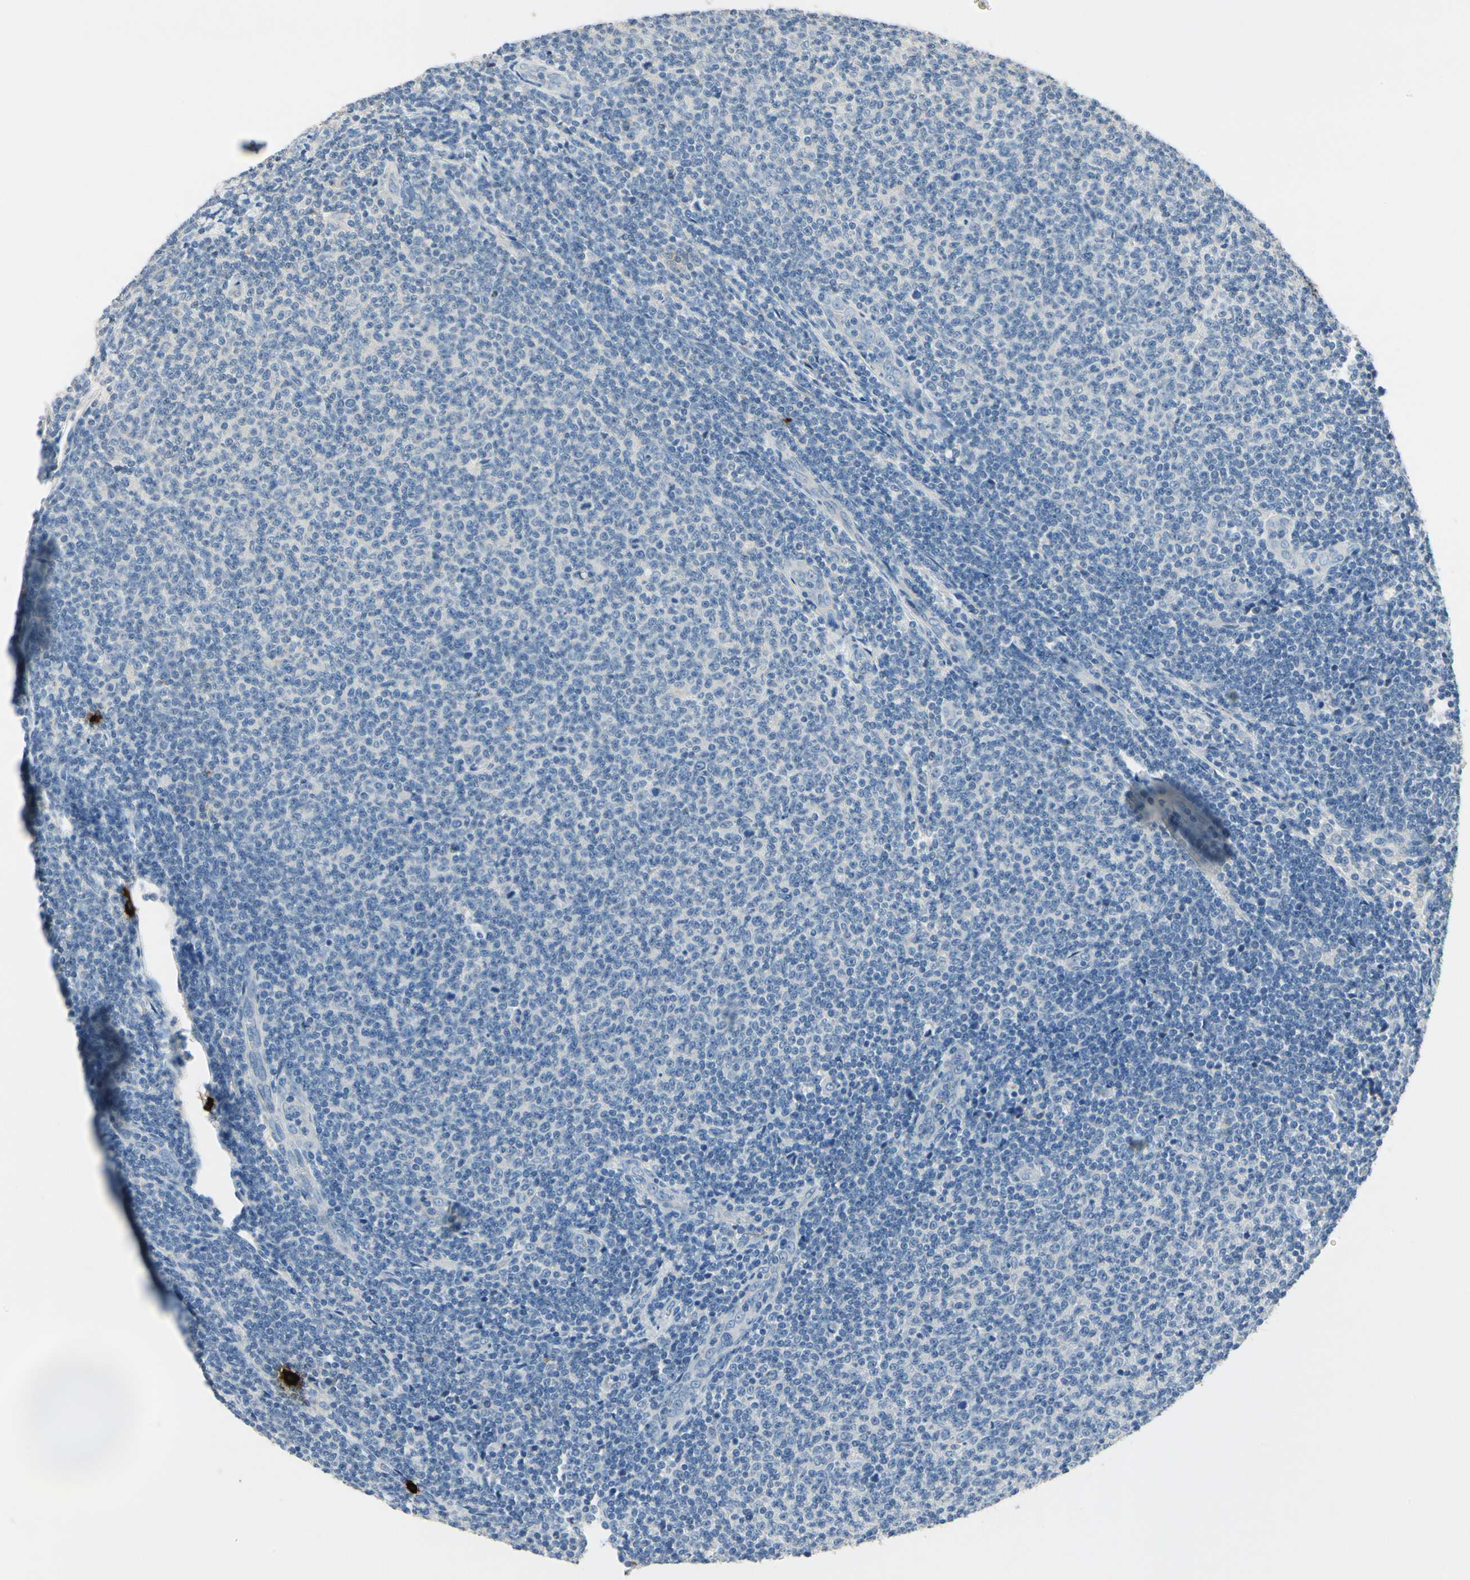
{"staining": {"intensity": "negative", "quantity": "none", "location": "none"}, "tissue": "lymphoma", "cell_type": "Tumor cells", "image_type": "cancer", "snomed": [{"axis": "morphology", "description": "Malignant lymphoma, non-Hodgkin's type, Low grade"}, {"axis": "topography", "description": "Lymph node"}], "caption": "Immunohistochemical staining of human lymphoma shows no significant positivity in tumor cells.", "gene": "CPA3", "patient": {"sex": "male", "age": 66}}